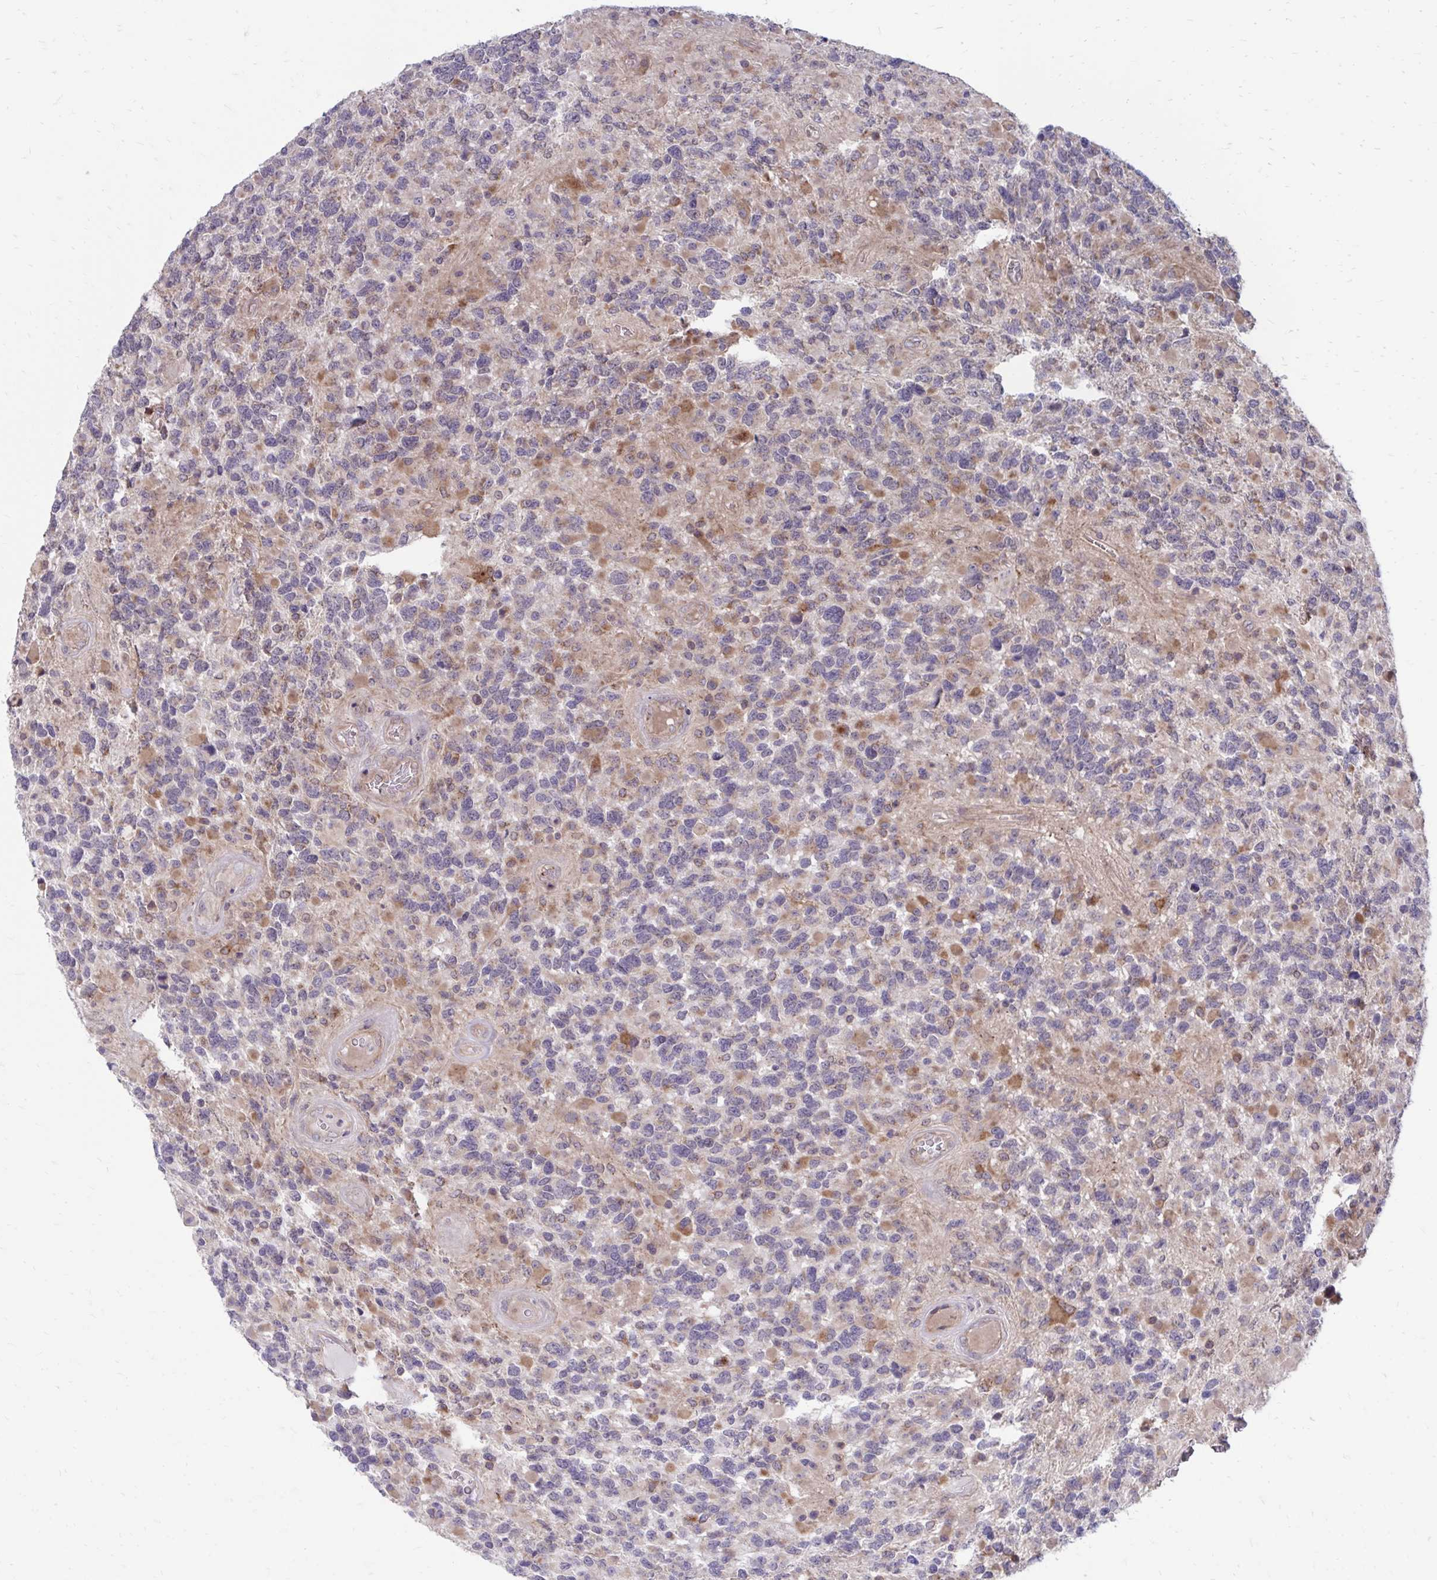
{"staining": {"intensity": "negative", "quantity": "none", "location": "none"}, "tissue": "glioma", "cell_type": "Tumor cells", "image_type": "cancer", "snomed": [{"axis": "morphology", "description": "Glioma, malignant, High grade"}, {"axis": "topography", "description": "Brain"}], "caption": "Photomicrograph shows no significant protein positivity in tumor cells of malignant glioma (high-grade). (DAB (3,3'-diaminobenzidine) IHC visualized using brightfield microscopy, high magnification).", "gene": "ITPR2", "patient": {"sex": "female", "age": 40}}